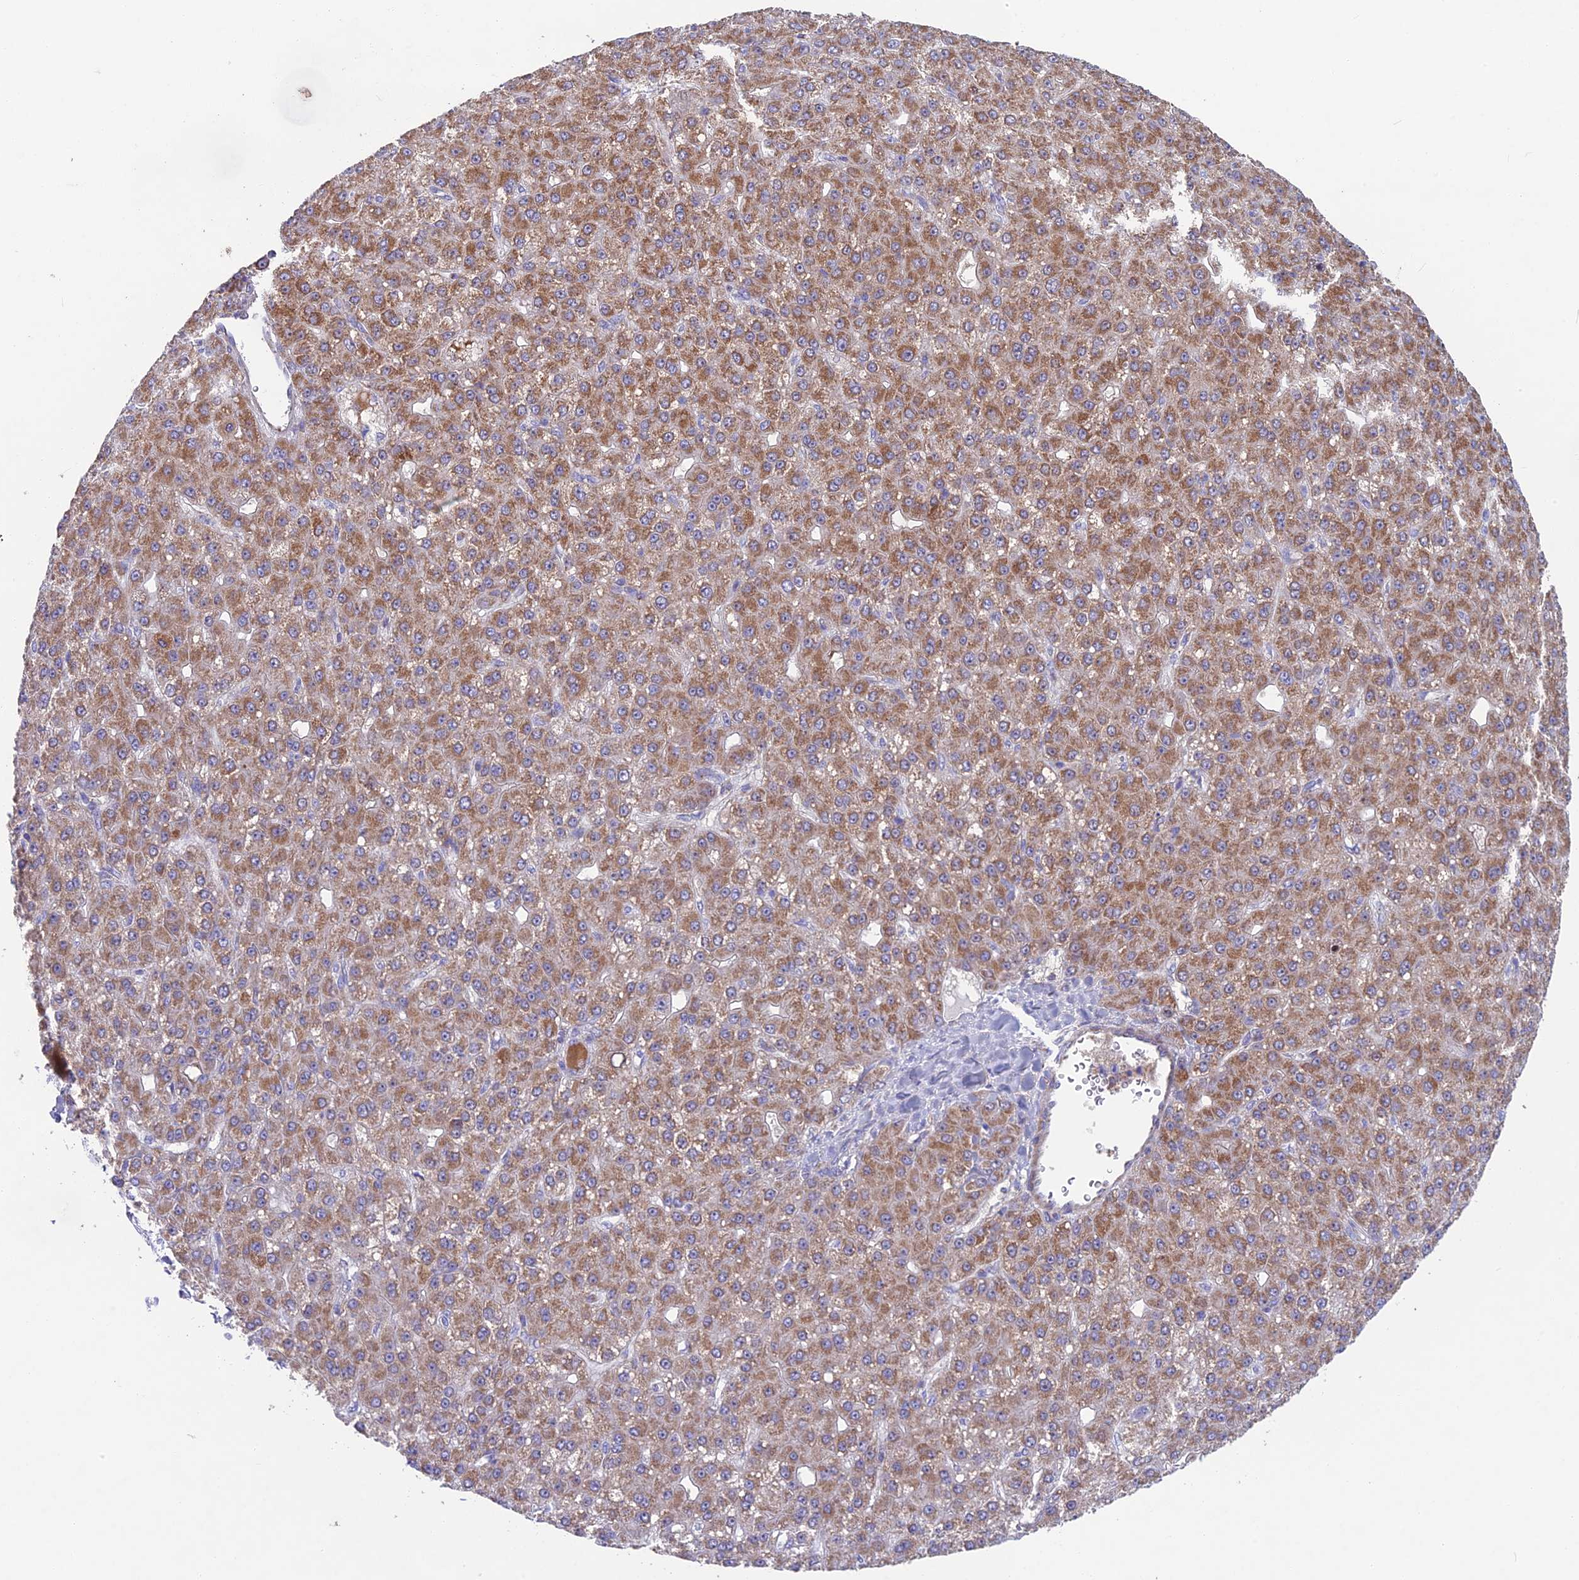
{"staining": {"intensity": "moderate", "quantity": ">75%", "location": "cytoplasmic/membranous"}, "tissue": "liver cancer", "cell_type": "Tumor cells", "image_type": "cancer", "snomed": [{"axis": "morphology", "description": "Carcinoma, Hepatocellular, NOS"}, {"axis": "topography", "description": "Liver"}], "caption": "This is an image of immunohistochemistry (IHC) staining of hepatocellular carcinoma (liver), which shows moderate expression in the cytoplasmic/membranous of tumor cells.", "gene": "CS", "patient": {"sex": "male", "age": 67}}